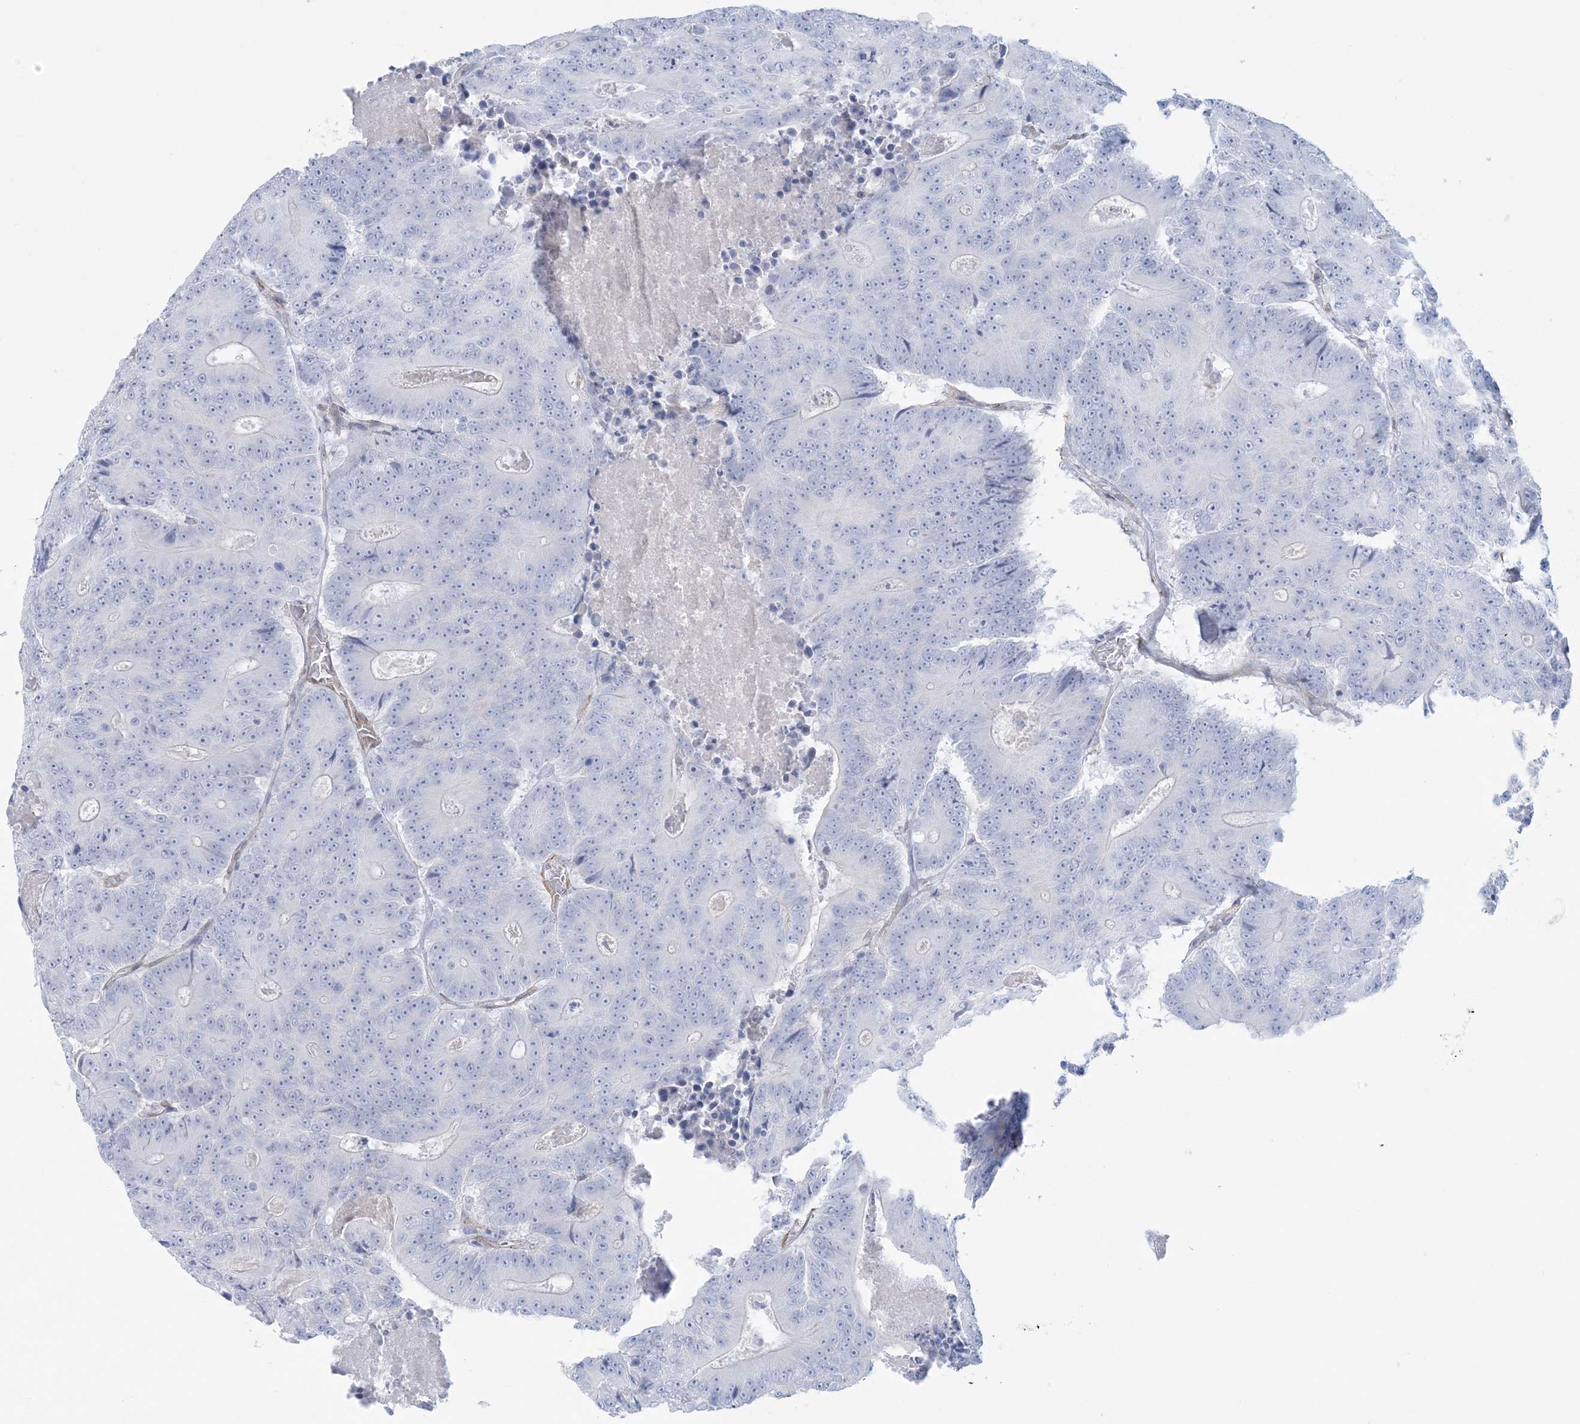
{"staining": {"intensity": "negative", "quantity": "none", "location": "none"}, "tissue": "colorectal cancer", "cell_type": "Tumor cells", "image_type": "cancer", "snomed": [{"axis": "morphology", "description": "Adenocarcinoma, NOS"}, {"axis": "topography", "description": "Colon"}], "caption": "Immunohistochemistry (IHC) photomicrograph of human adenocarcinoma (colorectal) stained for a protein (brown), which shows no expression in tumor cells.", "gene": "AGXT", "patient": {"sex": "male", "age": 83}}